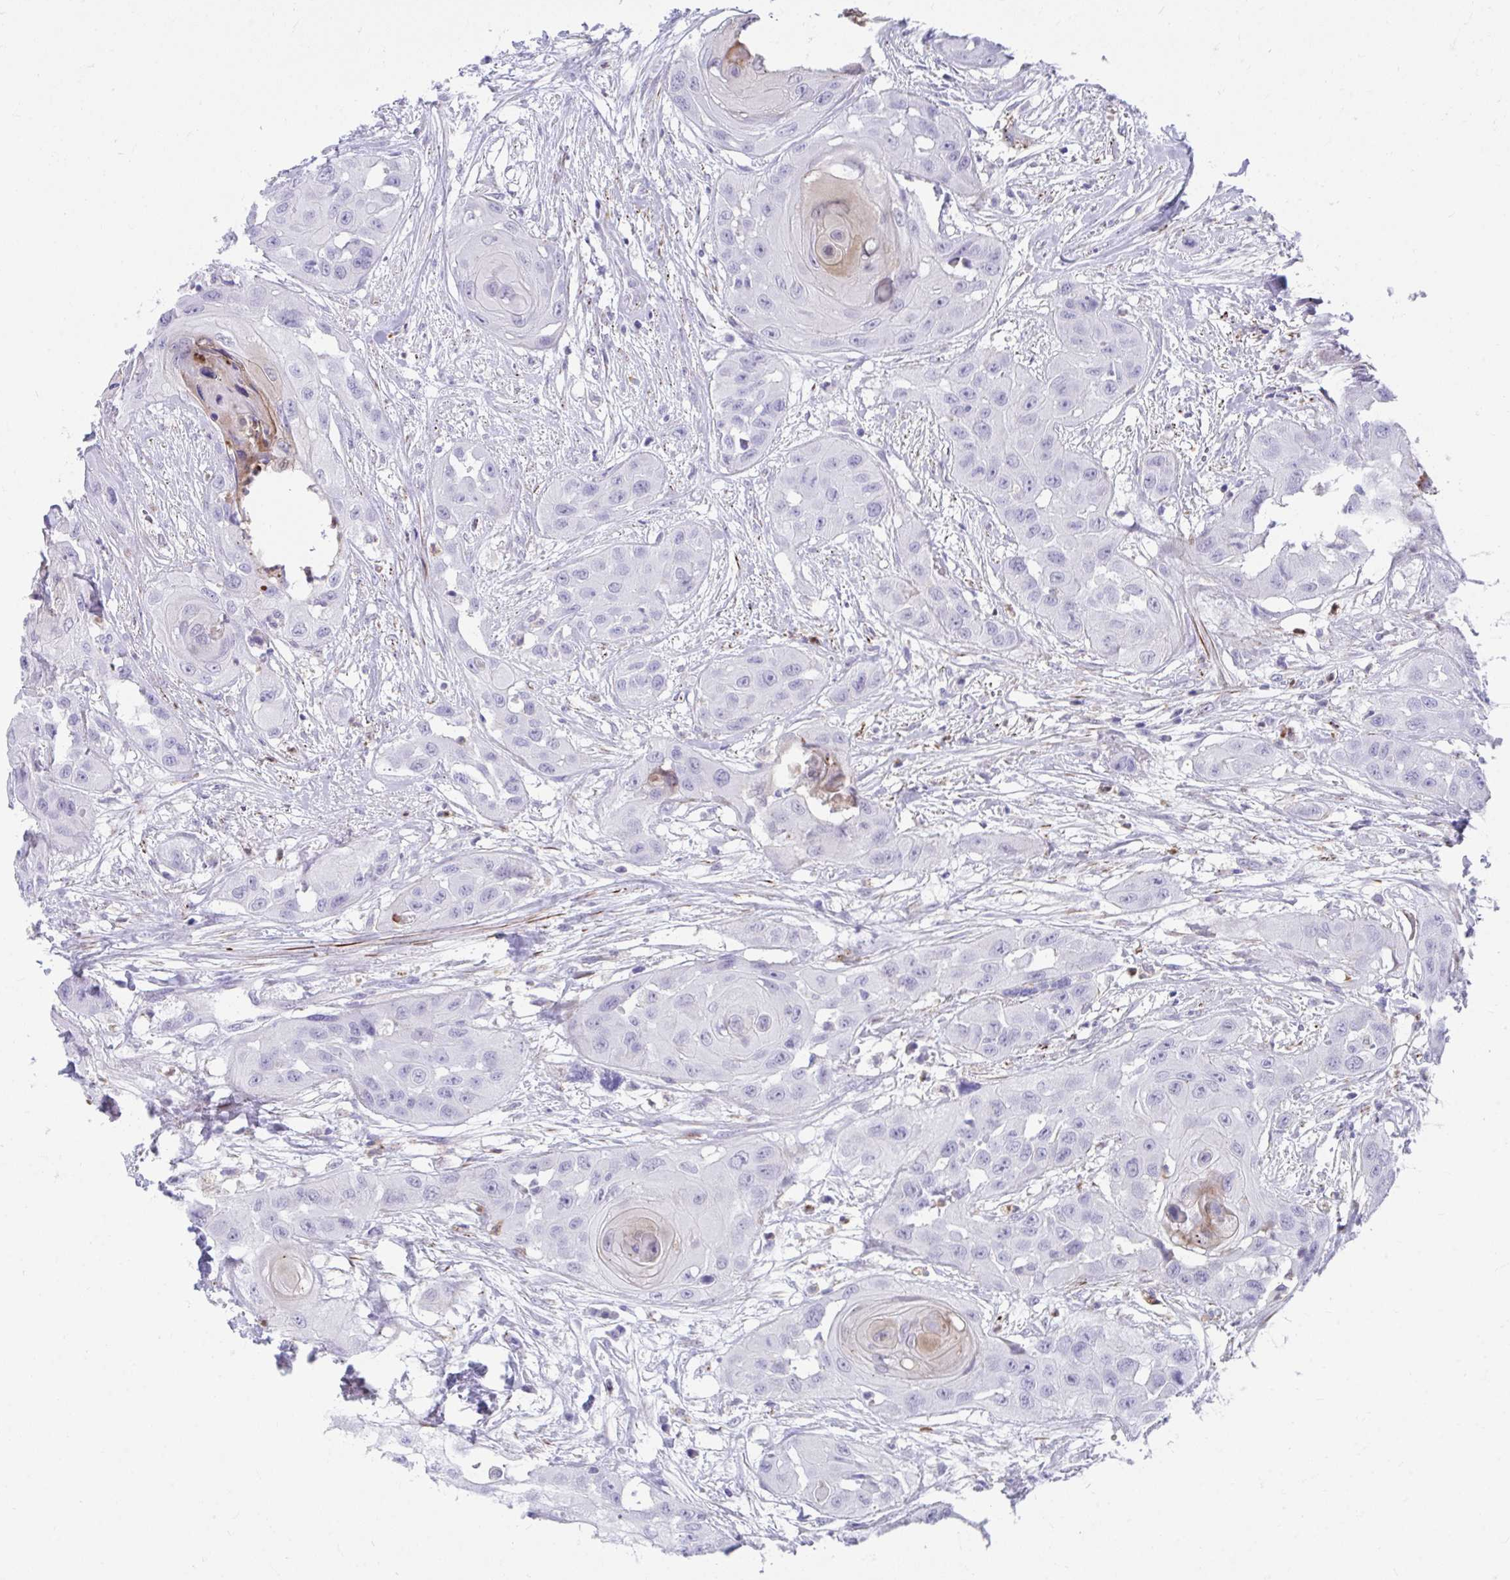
{"staining": {"intensity": "negative", "quantity": "none", "location": "none"}, "tissue": "head and neck cancer", "cell_type": "Tumor cells", "image_type": "cancer", "snomed": [{"axis": "morphology", "description": "Squamous cell carcinoma, NOS"}, {"axis": "topography", "description": "Head-Neck"}], "caption": "DAB (3,3'-diaminobenzidine) immunohistochemical staining of head and neck cancer displays no significant staining in tumor cells.", "gene": "CSTB", "patient": {"sex": "male", "age": 83}}